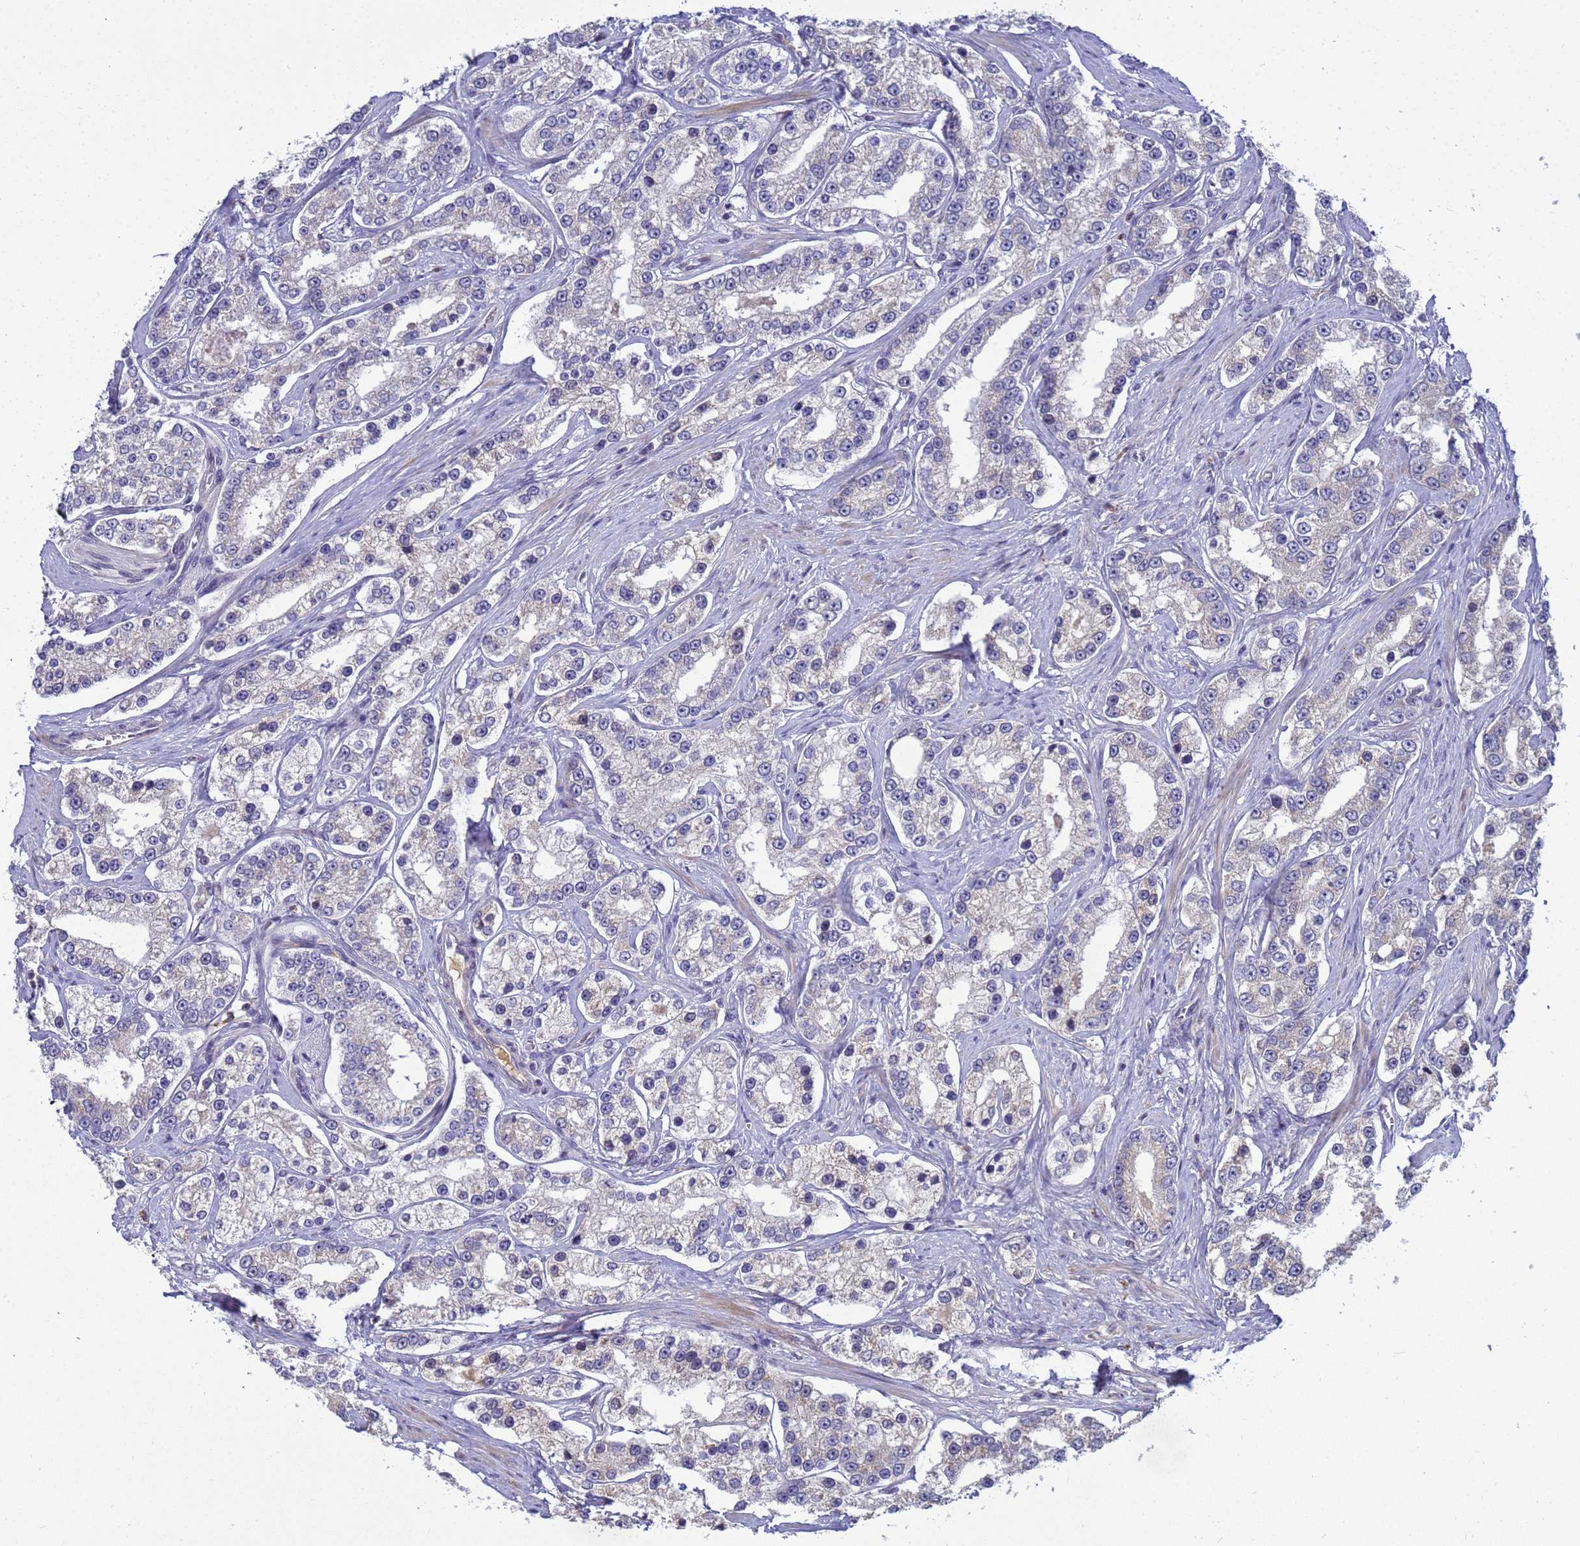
{"staining": {"intensity": "negative", "quantity": "none", "location": "none"}, "tissue": "prostate cancer", "cell_type": "Tumor cells", "image_type": "cancer", "snomed": [{"axis": "morphology", "description": "Normal tissue, NOS"}, {"axis": "morphology", "description": "Adenocarcinoma, High grade"}, {"axis": "topography", "description": "Prostate"}], "caption": "Prostate adenocarcinoma (high-grade) was stained to show a protein in brown. There is no significant positivity in tumor cells.", "gene": "TMEM74B", "patient": {"sex": "male", "age": 83}}